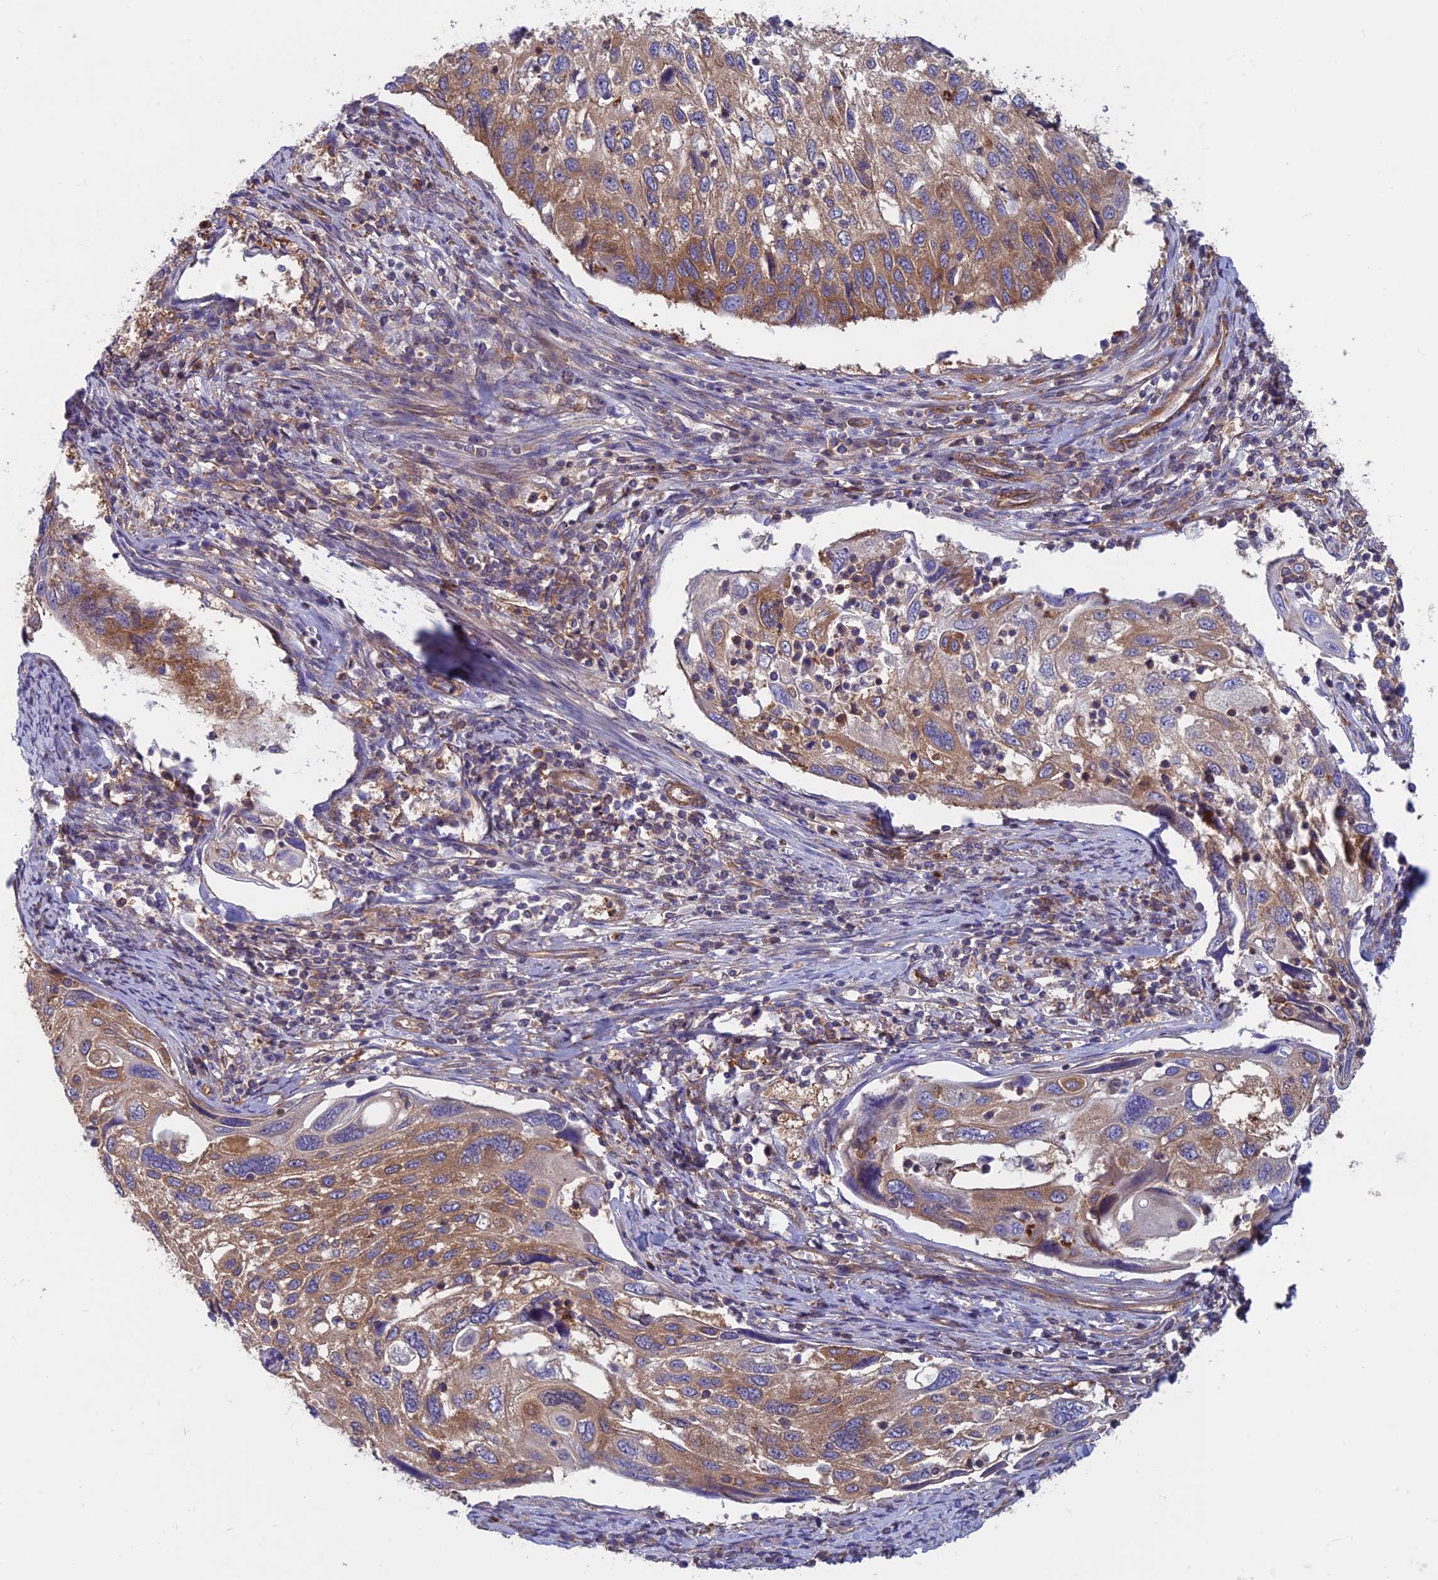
{"staining": {"intensity": "moderate", "quantity": ">75%", "location": "cytoplasmic/membranous"}, "tissue": "cervical cancer", "cell_type": "Tumor cells", "image_type": "cancer", "snomed": [{"axis": "morphology", "description": "Squamous cell carcinoma, NOS"}, {"axis": "topography", "description": "Cervix"}], "caption": "Tumor cells demonstrate medium levels of moderate cytoplasmic/membranous staining in about >75% of cells in human squamous cell carcinoma (cervical).", "gene": "DNM1L", "patient": {"sex": "female", "age": 70}}